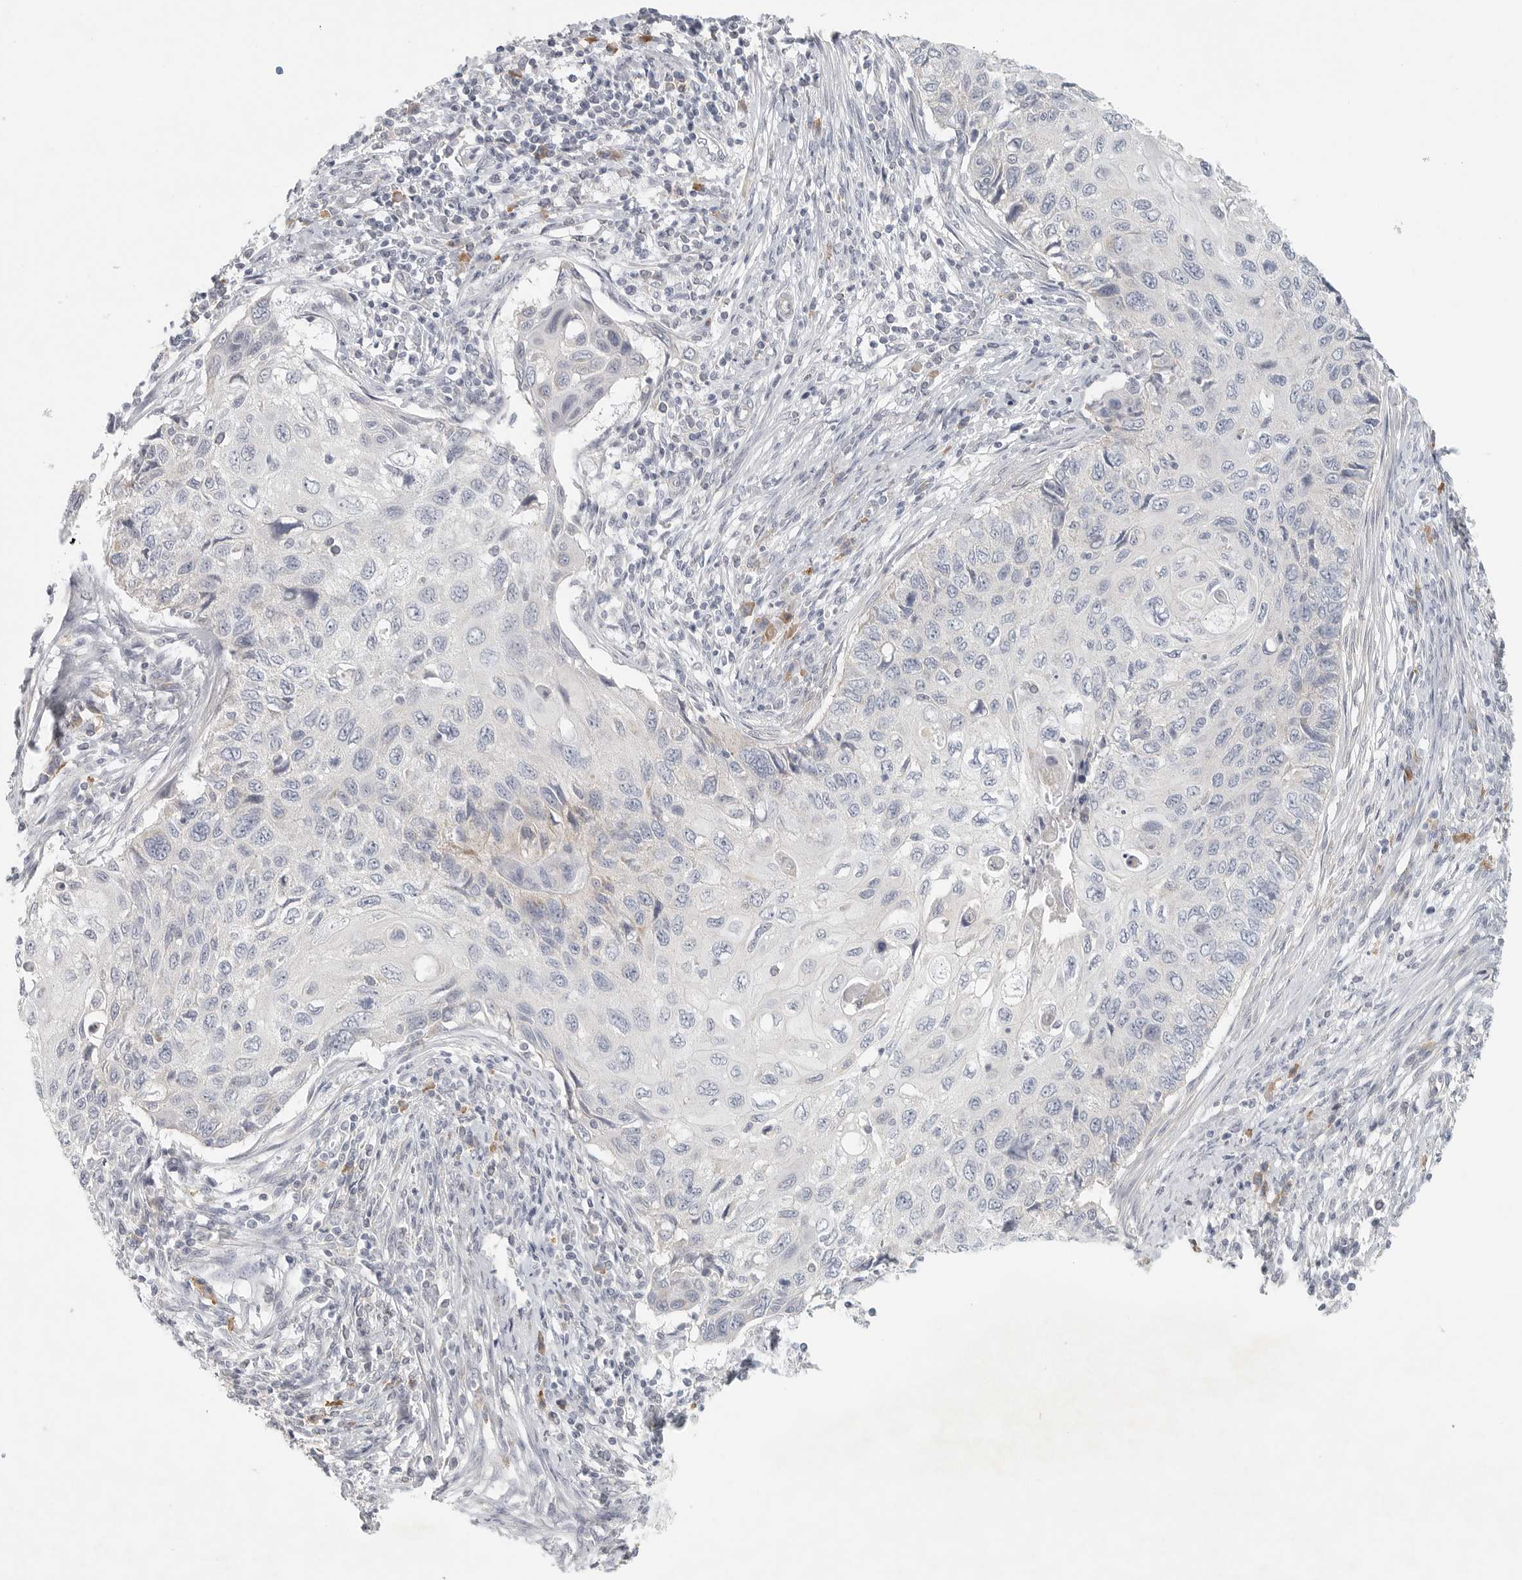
{"staining": {"intensity": "negative", "quantity": "none", "location": "none"}, "tissue": "cervical cancer", "cell_type": "Tumor cells", "image_type": "cancer", "snomed": [{"axis": "morphology", "description": "Squamous cell carcinoma, NOS"}, {"axis": "topography", "description": "Cervix"}], "caption": "Immunohistochemical staining of human squamous cell carcinoma (cervical) exhibits no significant positivity in tumor cells.", "gene": "SLC25A36", "patient": {"sex": "female", "age": 70}}